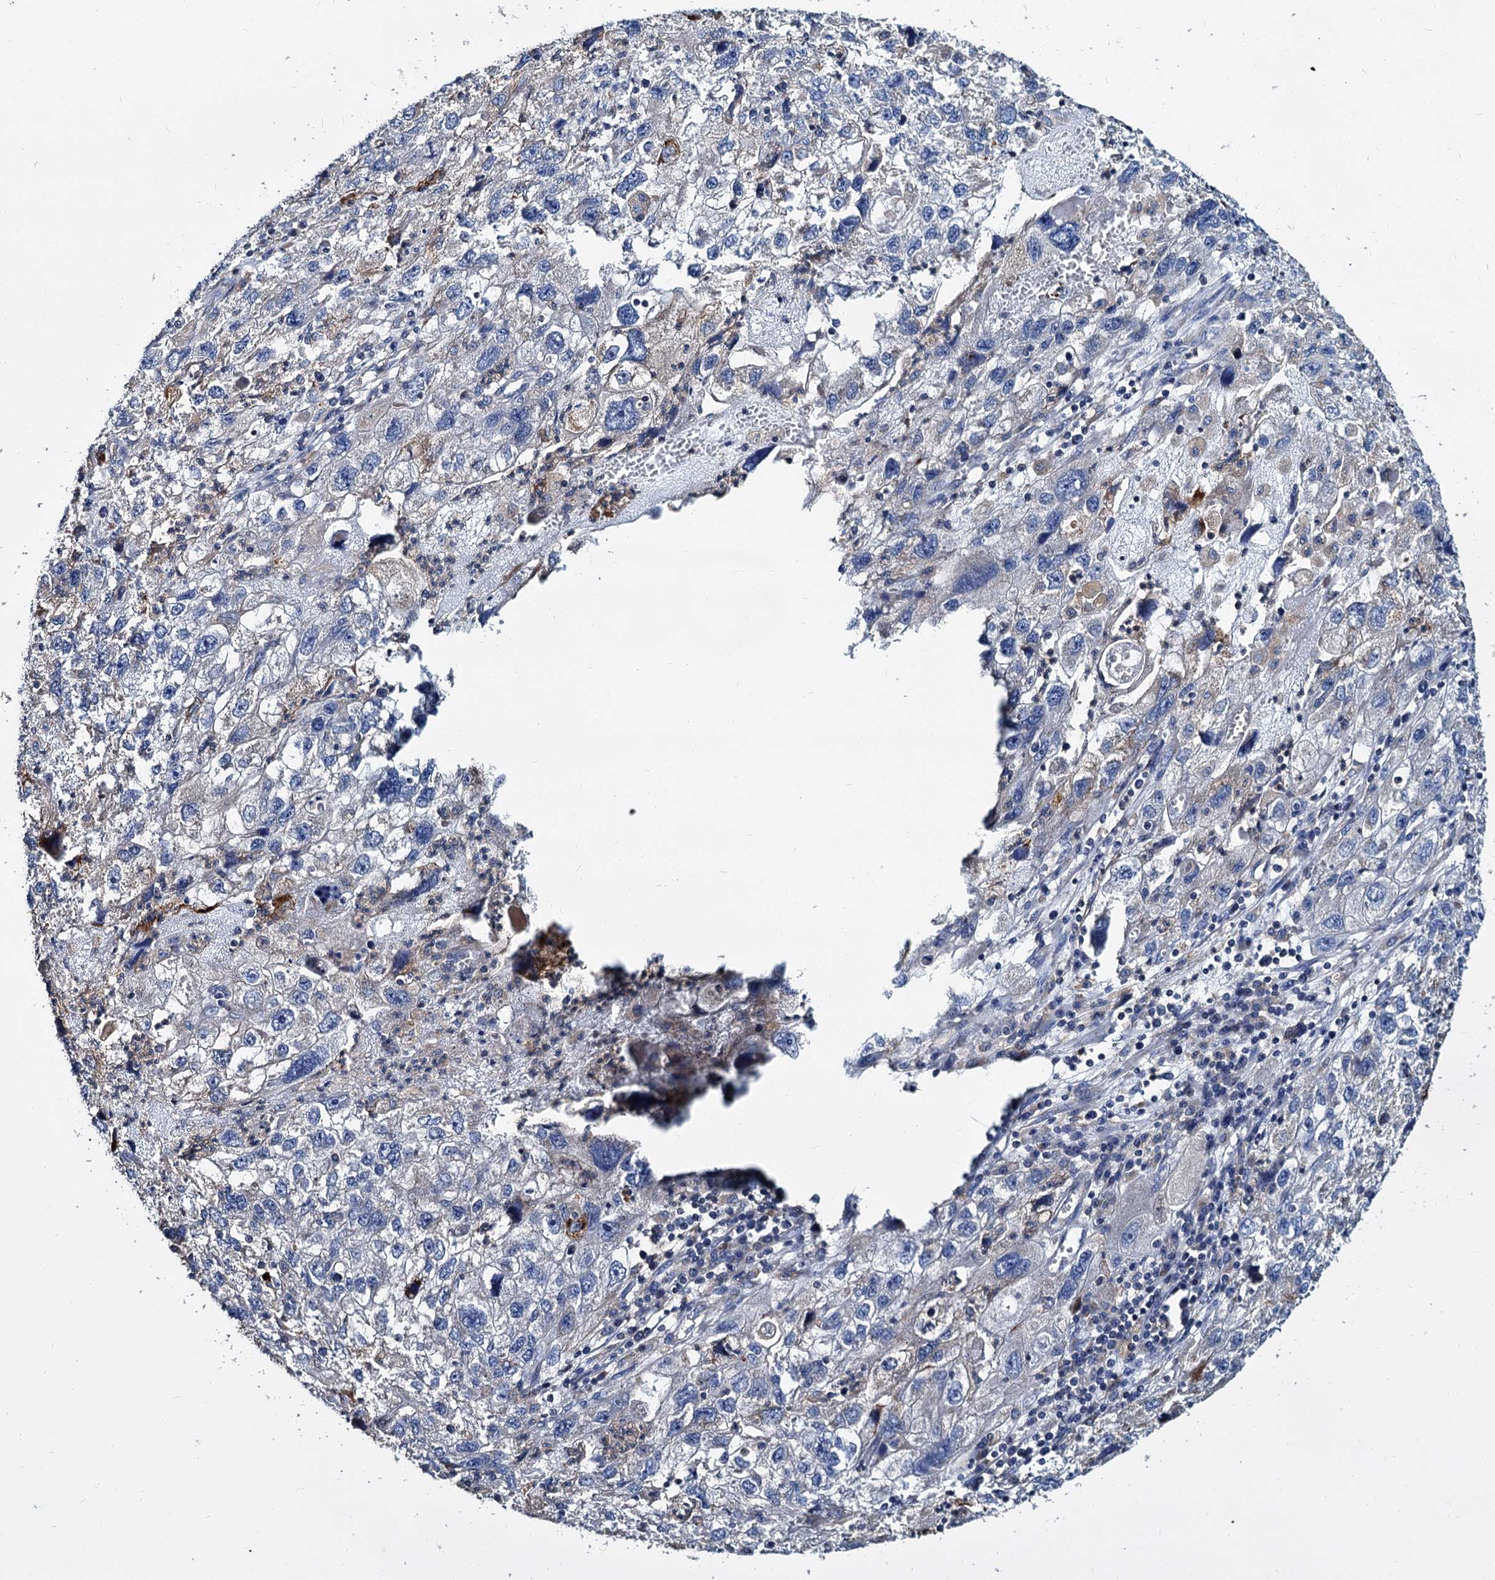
{"staining": {"intensity": "negative", "quantity": "none", "location": "none"}, "tissue": "endometrial cancer", "cell_type": "Tumor cells", "image_type": "cancer", "snomed": [{"axis": "morphology", "description": "Adenocarcinoma, NOS"}, {"axis": "topography", "description": "Endometrium"}], "caption": "A photomicrograph of endometrial adenocarcinoma stained for a protein exhibits no brown staining in tumor cells.", "gene": "ANKRD13A", "patient": {"sex": "female", "age": 49}}